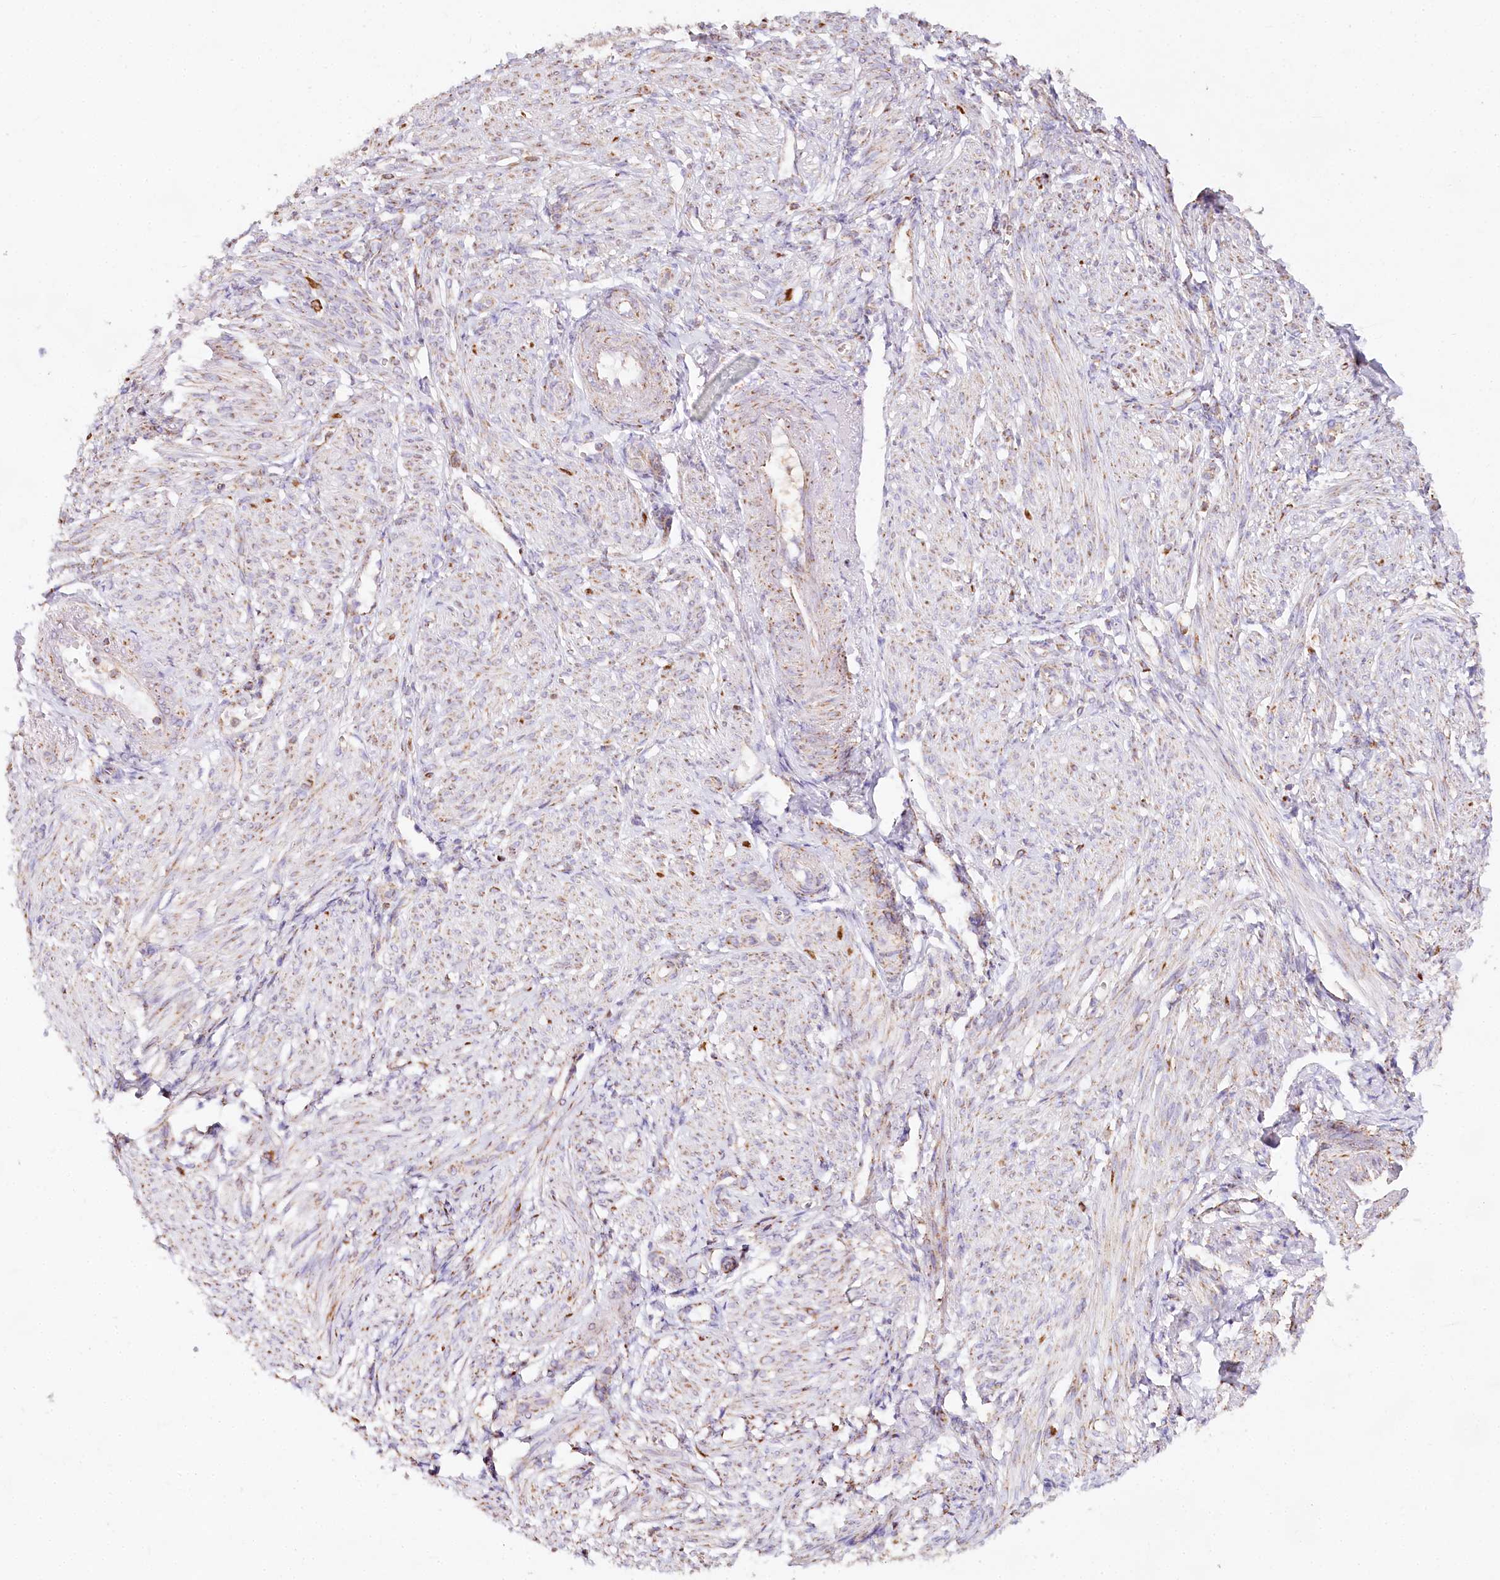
{"staining": {"intensity": "weak", "quantity": "<25%", "location": "cytoplasmic/membranous"}, "tissue": "smooth muscle", "cell_type": "Smooth muscle cells", "image_type": "normal", "snomed": [{"axis": "morphology", "description": "Normal tissue, NOS"}, {"axis": "topography", "description": "Smooth muscle"}], "caption": "The micrograph displays no staining of smooth muscle cells in unremarkable smooth muscle.", "gene": "TASOR2", "patient": {"sex": "female", "age": 39}}